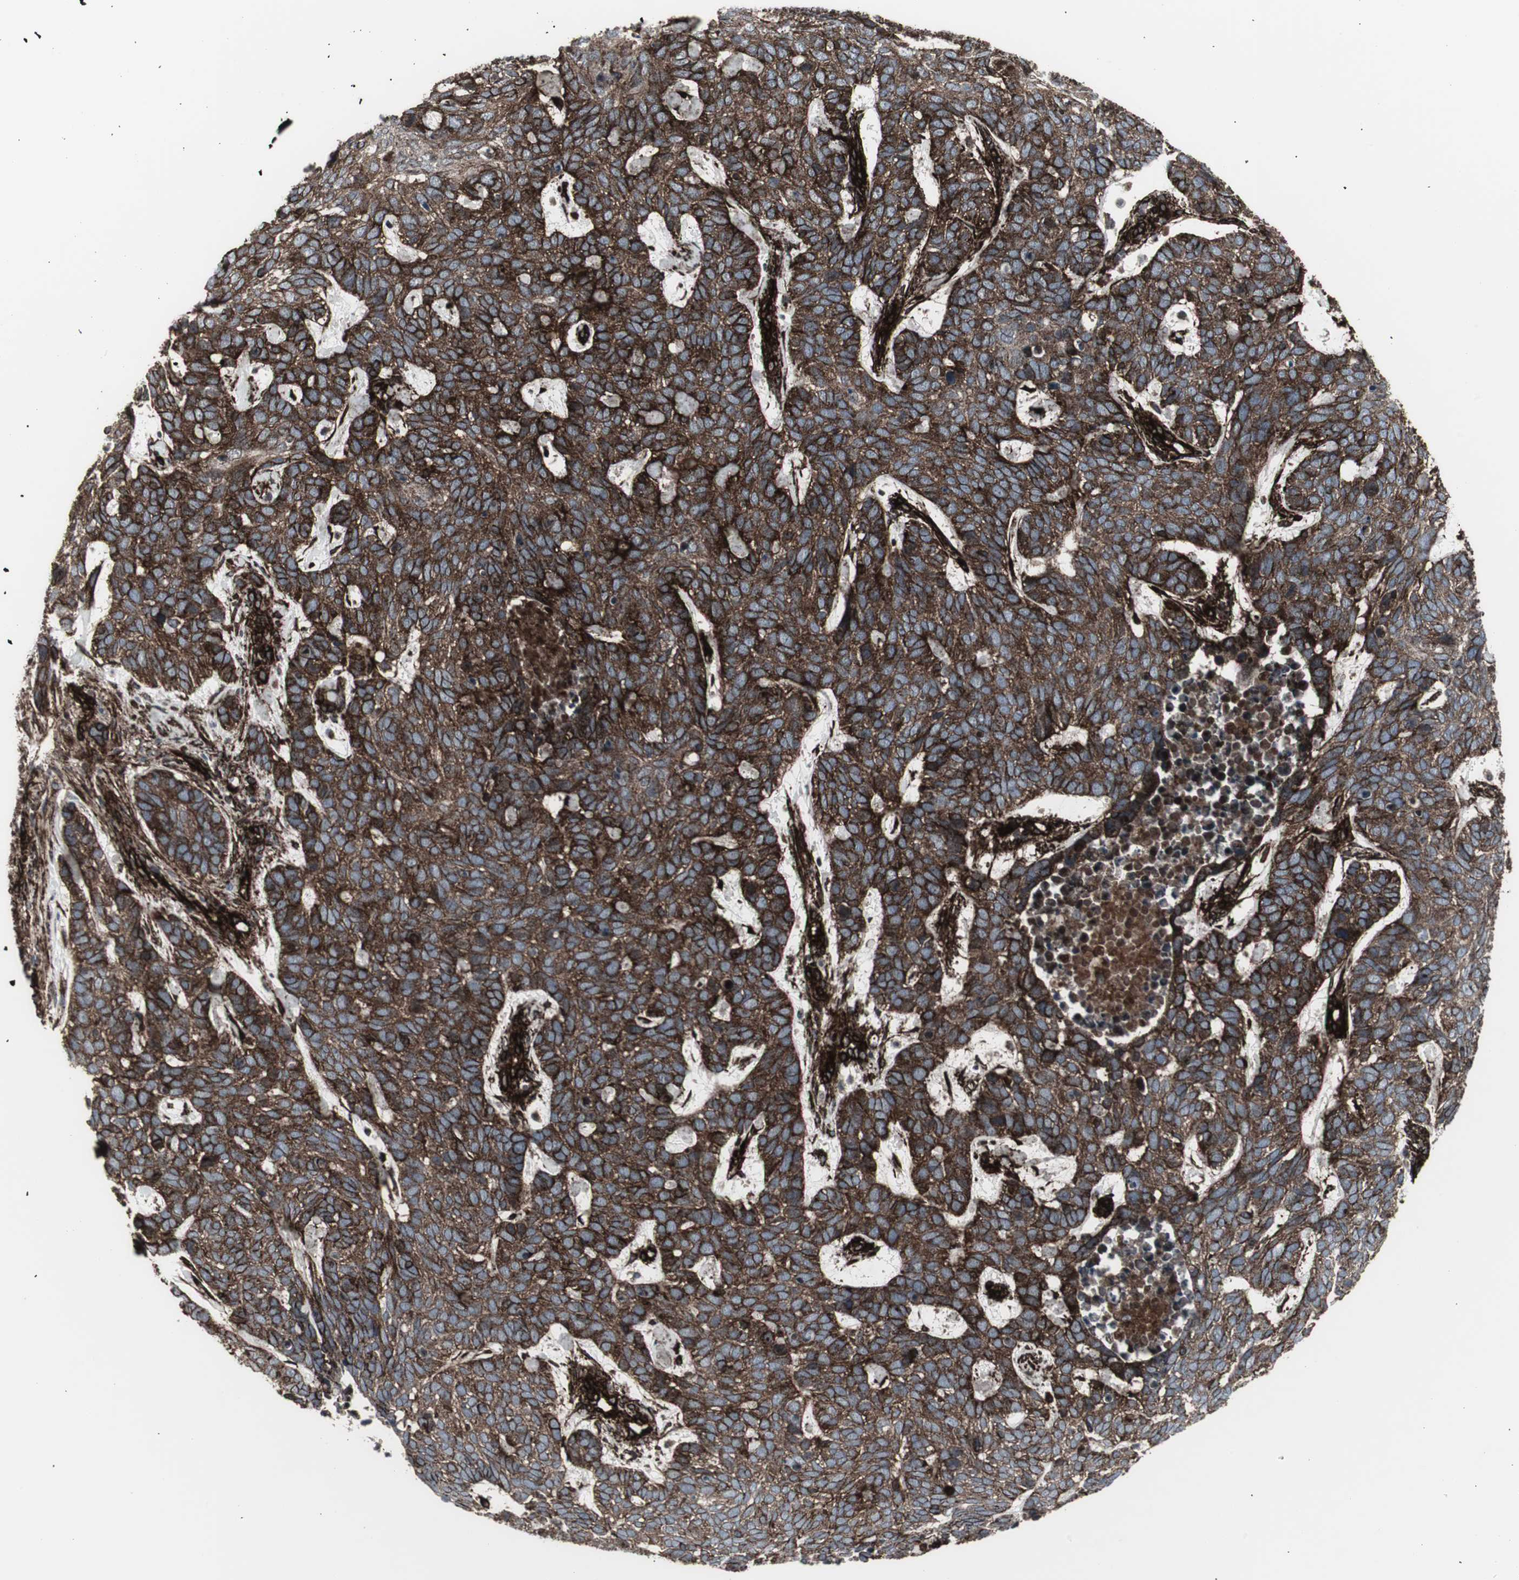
{"staining": {"intensity": "moderate", "quantity": ">75%", "location": "cytoplasmic/membranous"}, "tissue": "skin cancer", "cell_type": "Tumor cells", "image_type": "cancer", "snomed": [{"axis": "morphology", "description": "Basal cell carcinoma"}, {"axis": "topography", "description": "Skin"}], "caption": "Skin cancer stained for a protein shows moderate cytoplasmic/membranous positivity in tumor cells. Immunohistochemistry stains the protein in brown and the nuclei are stained blue.", "gene": "PDGFA", "patient": {"sex": "male", "age": 87}}